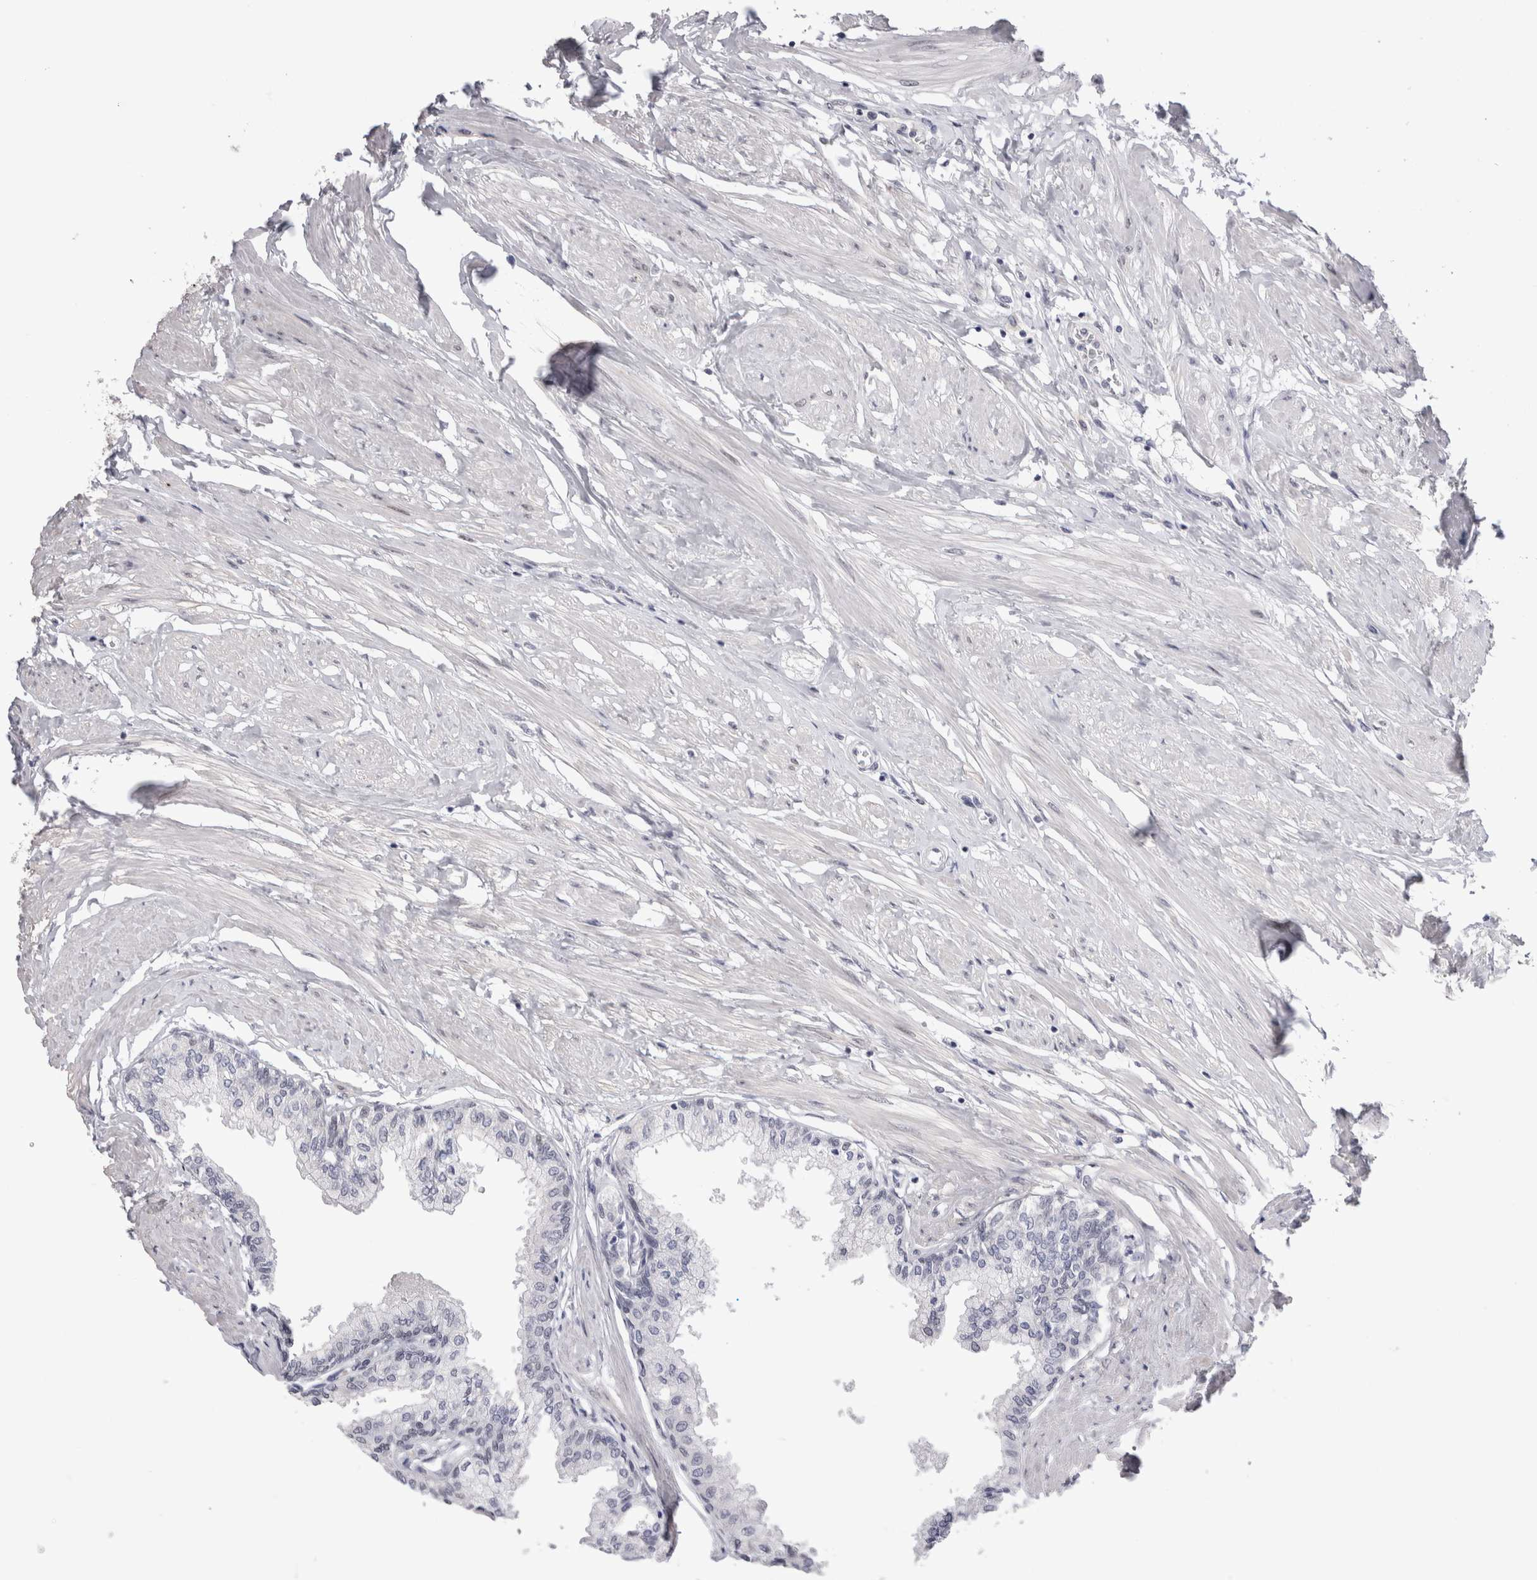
{"staining": {"intensity": "moderate", "quantity": "<25%", "location": "nuclear"}, "tissue": "seminal vesicle", "cell_type": "Glandular cells", "image_type": "normal", "snomed": [{"axis": "morphology", "description": "Normal tissue, NOS"}, {"axis": "topography", "description": "Prostate"}, {"axis": "topography", "description": "Seminal veicle"}], "caption": "Glandular cells exhibit moderate nuclear expression in approximately <25% of cells in normal seminal vesicle. Using DAB (brown) and hematoxylin (blue) stains, captured at high magnification using brightfield microscopy.", "gene": "RBM6", "patient": {"sex": "male", "age": 60}}